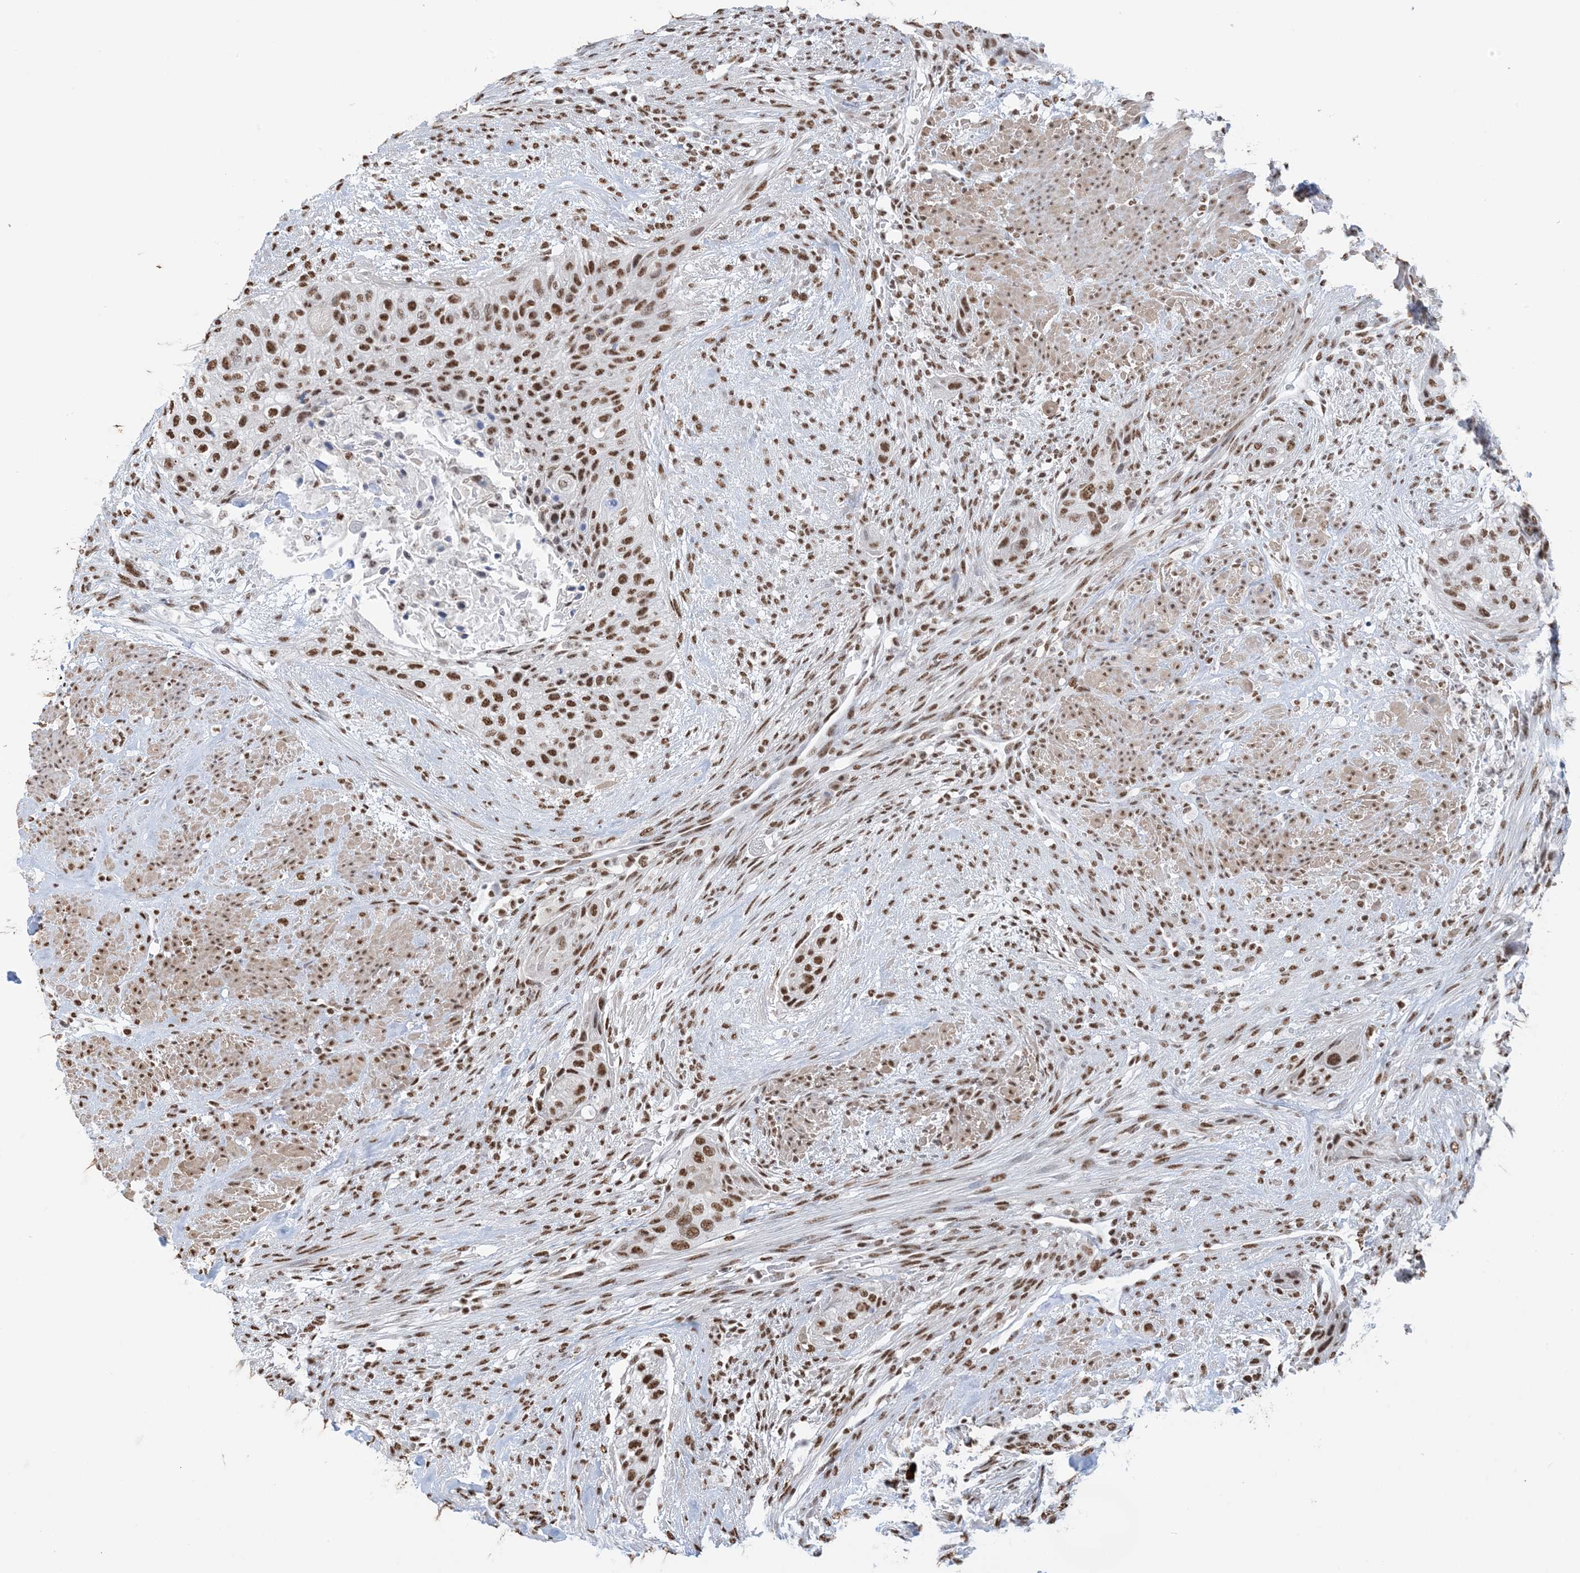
{"staining": {"intensity": "moderate", "quantity": ">75%", "location": "nuclear"}, "tissue": "urothelial cancer", "cell_type": "Tumor cells", "image_type": "cancer", "snomed": [{"axis": "morphology", "description": "Urothelial carcinoma, High grade"}, {"axis": "topography", "description": "Urinary bladder"}], "caption": "Urothelial carcinoma (high-grade) stained with a protein marker demonstrates moderate staining in tumor cells.", "gene": "ZNF792", "patient": {"sex": "male", "age": 35}}